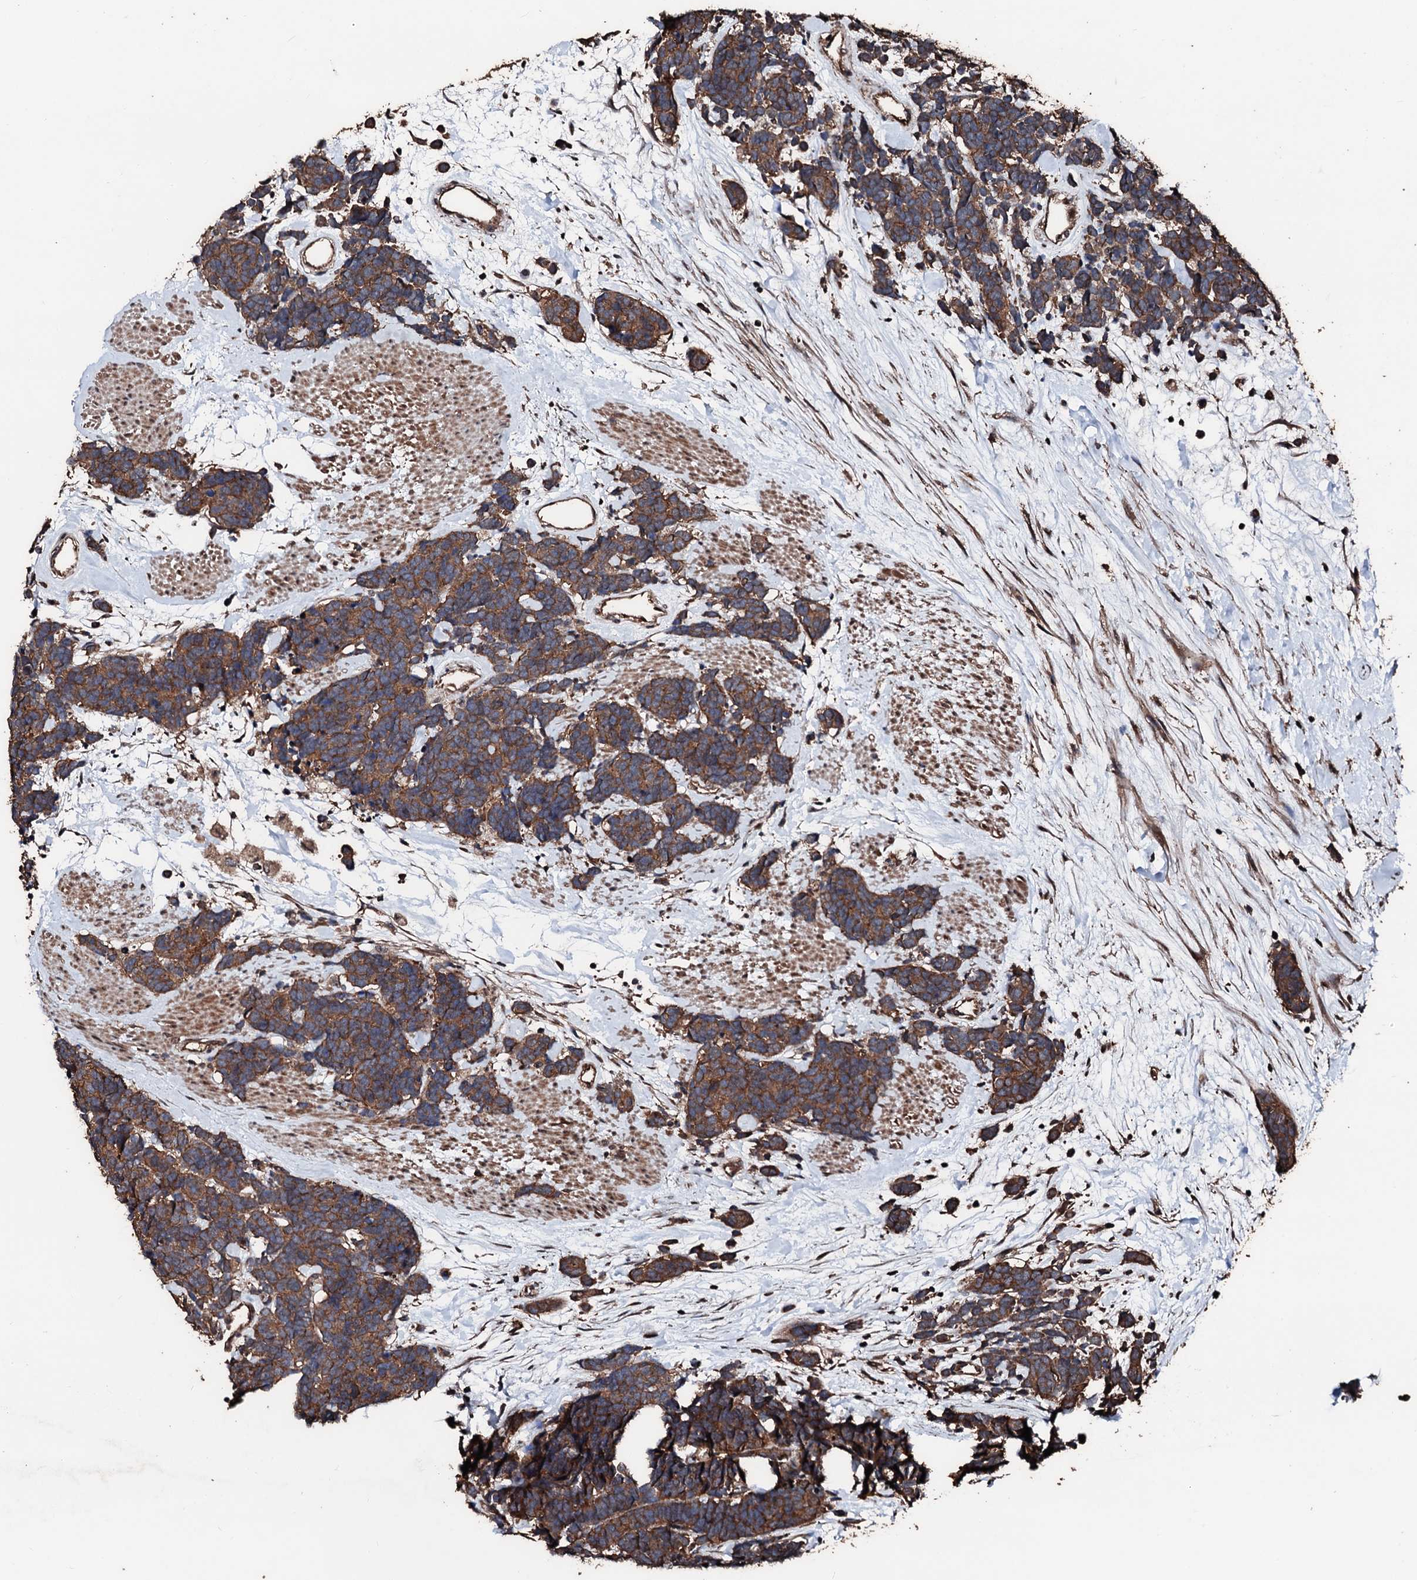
{"staining": {"intensity": "strong", "quantity": ">75%", "location": "cytoplasmic/membranous"}, "tissue": "carcinoid", "cell_type": "Tumor cells", "image_type": "cancer", "snomed": [{"axis": "morphology", "description": "Carcinoma, NOS"}, {"axis": "morphology", "description": "Carcinoid, malignant, NOS"}, {"axis": "topography", "description": "Urinary bladder"}], "caption": "Immunohistochemistry (IHC) photomicrograph of human malignant carcinoid stained for a protein (brown), which exhibits high levels of strong cytoplasmic/membranous expression in about >75% of tumor cells.", "gene": "KIF18A", "patient": {"sex": "male", "age": 57}}